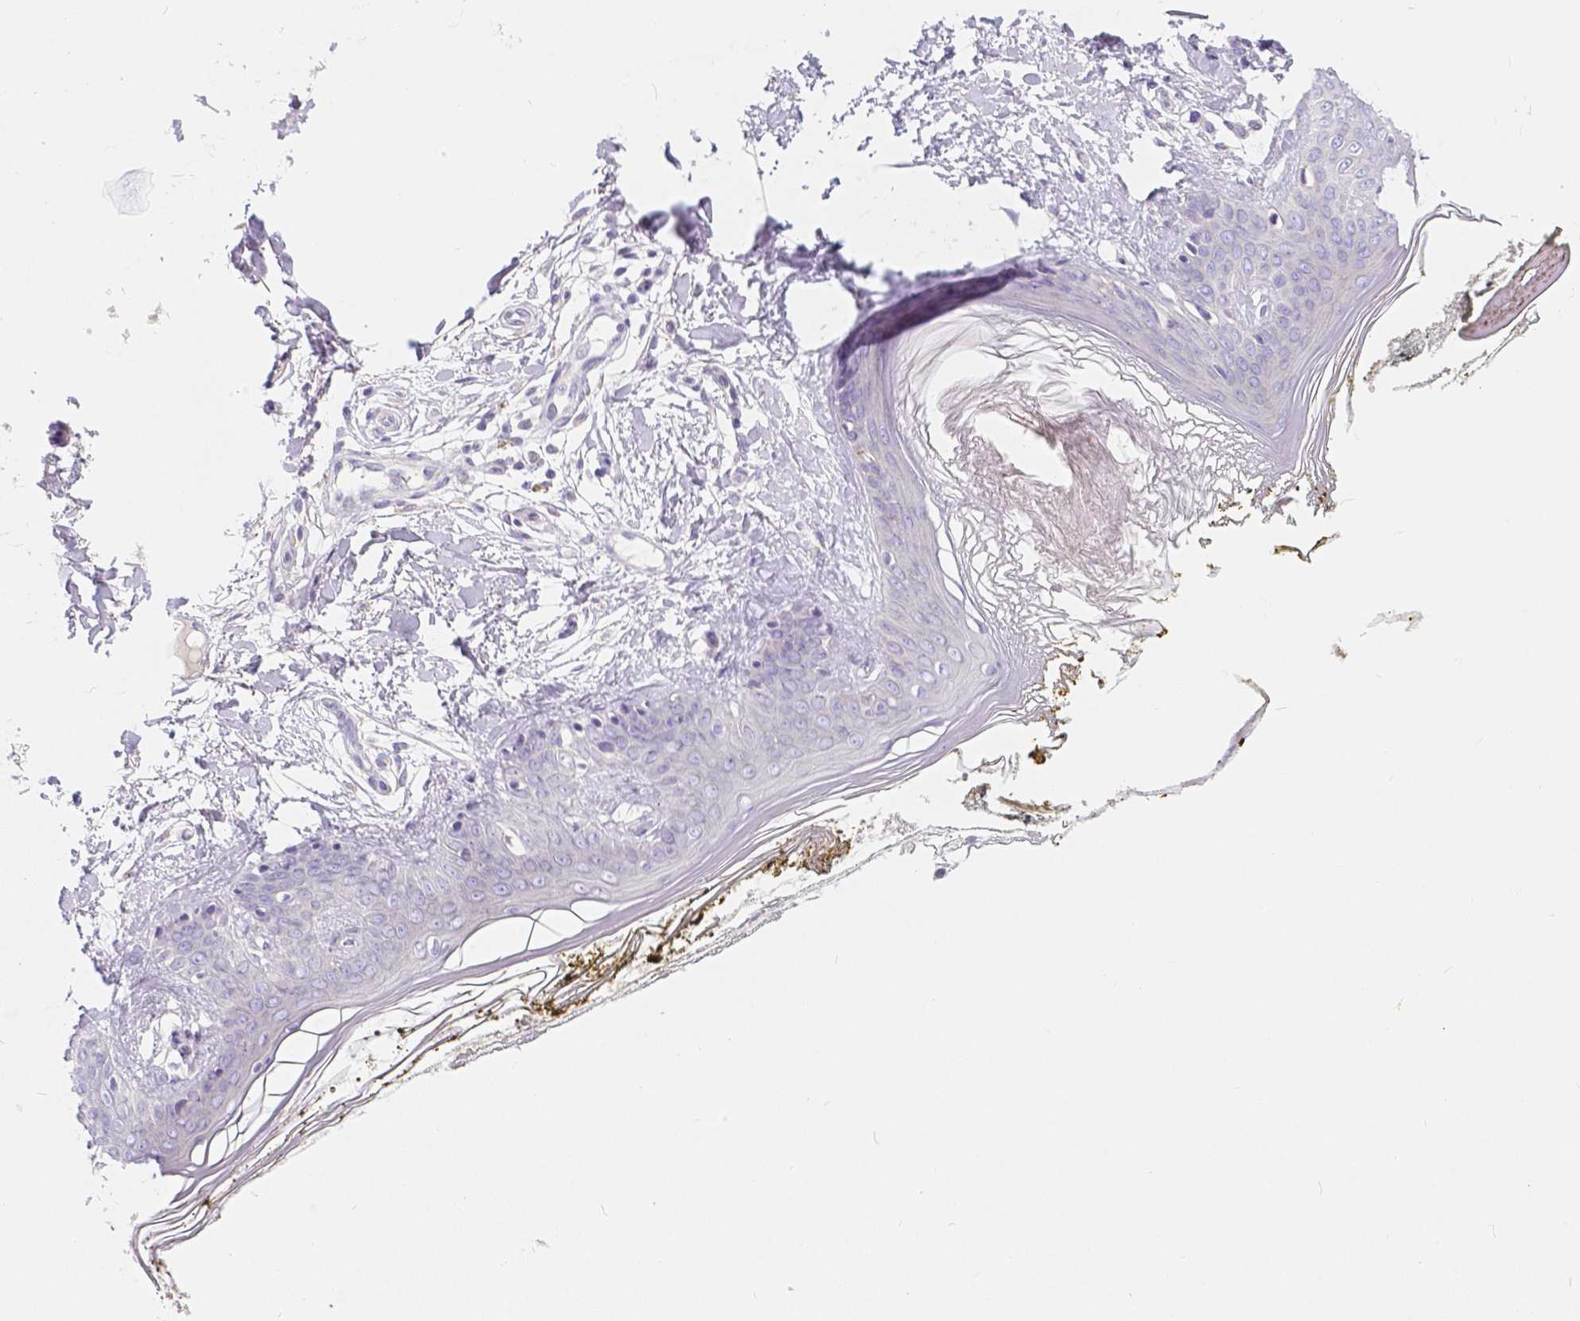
{"staining": {"intensity": "negative", "quantity": "none", "location": "none"}, "tissue": "skin", "cell_type": "Fibroblasts", "image_type": "normal", "snomed": [{"axis": "morphology", "description": "Normal tissue, NOS"}, {"axis": "topography", "description": "Skin"}], "caption": "Immunohistochemistry photomicrograph of unremarkable human skin stained for a protein (brown), which exhibits no staining in fibroblasts. Brightfield microscopy of immunohistochemistry (IHC) stained with DAB (3,3'-diaminobenzidine) (brown) and hematoxylin (blue), captured at high magnification.", "gene": "RNF186", "patient": {"sex": "female", "age": 34}}